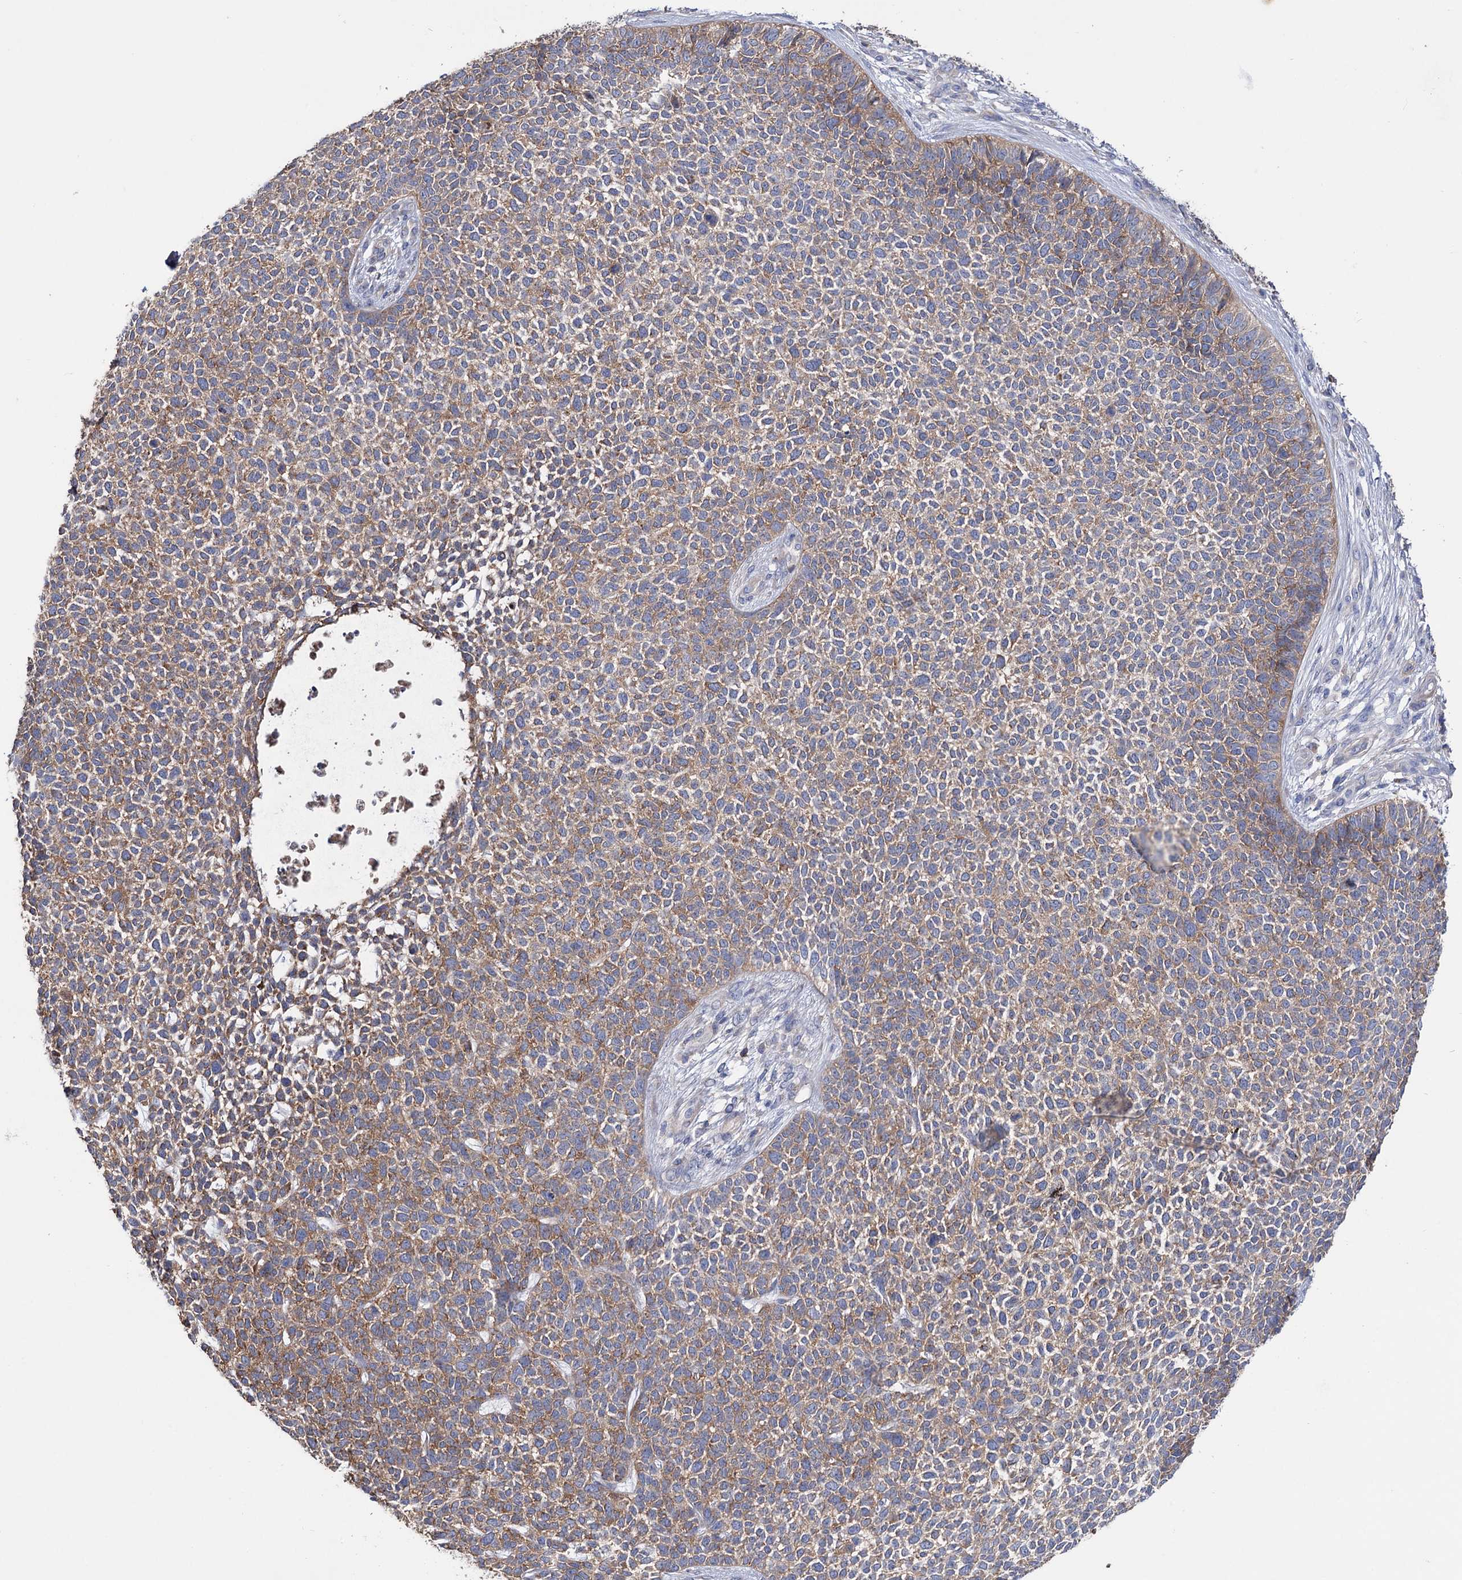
{"staining": {"intensity": "moderate", "quantity": ">75%", "location": "cytoplasmic/membranous"}, "tissue": "skin cancer", "cell_type": "Tumor cells", "image_type": "cancer", "snomed": [{"axis": "morphology", "description": "Basal cell carcinoma"}, {"axis": "topography", "description": "Skin"}], "caption": "Basal cell carcinoma (skin) stained for a protein displays moderate cytoplasmic/membranous positivity in tumor cells. (brown staining indicates protein expression, while blue staining denotes nuclei).", "gene": "BBS4", "patient": {"sex": "female", "age": 84}}